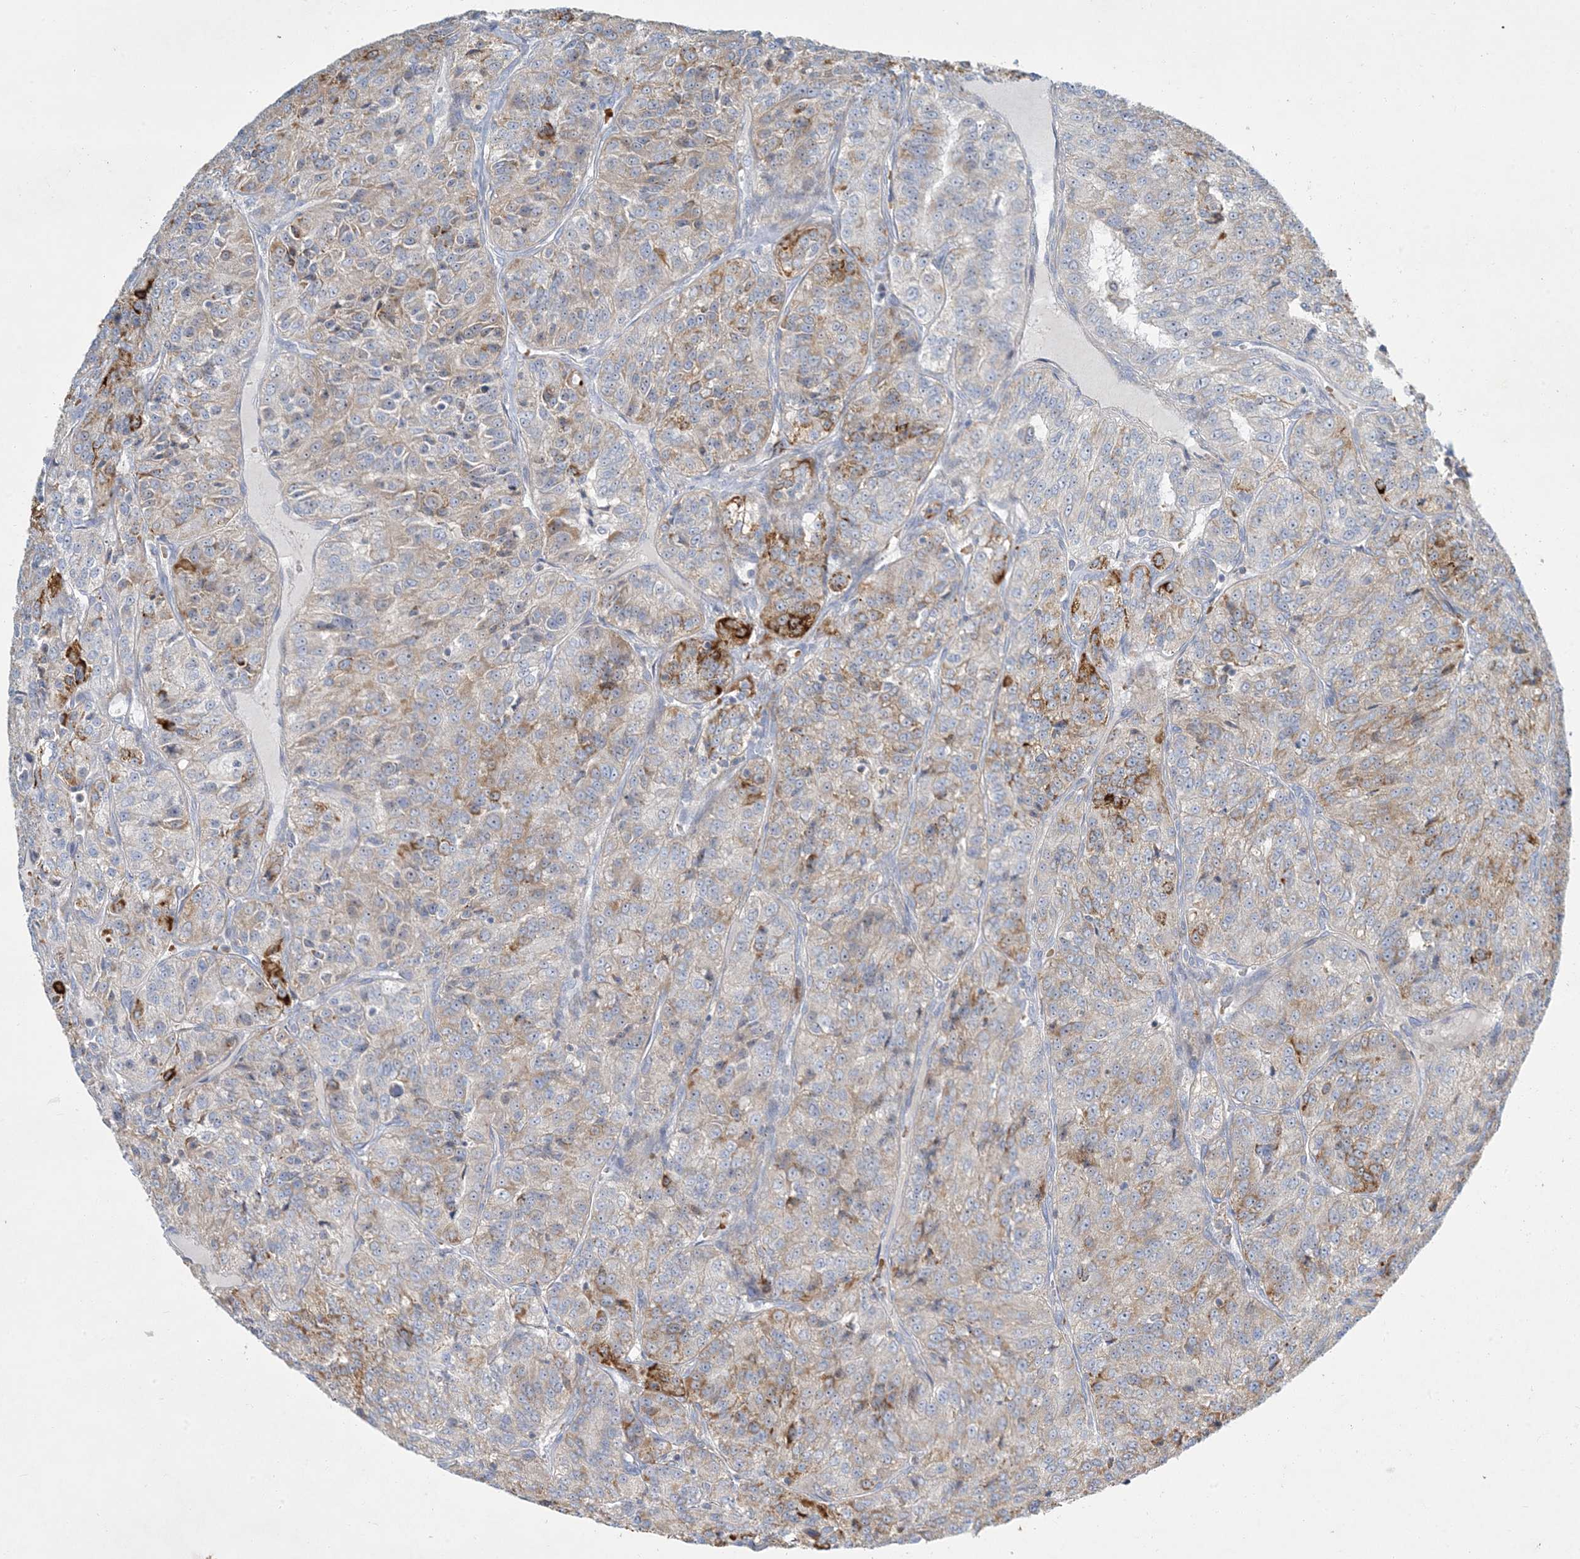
{"staining": {"intensity": "strong", "quantity": "<25%", "location": "cytoplasmic/membranous"}, "tissue": "renal cancer", "cell_type": "Tumor cells", "image_type": "cancer", "snomed": [{"axis": "morphology", "description": "Adenocarcinoma, NOS"}, {"axis": "topography", "description": "Kidney"}], "caption": "This histopathology image reveals IHC staining of renal cancer (adenocarcinoma), with medium strong cytoplasmic/membranous expression in approximately <25% of tumor cells.", "gene": "LTN1", "patient": {"sex": "female", "age": 63}}